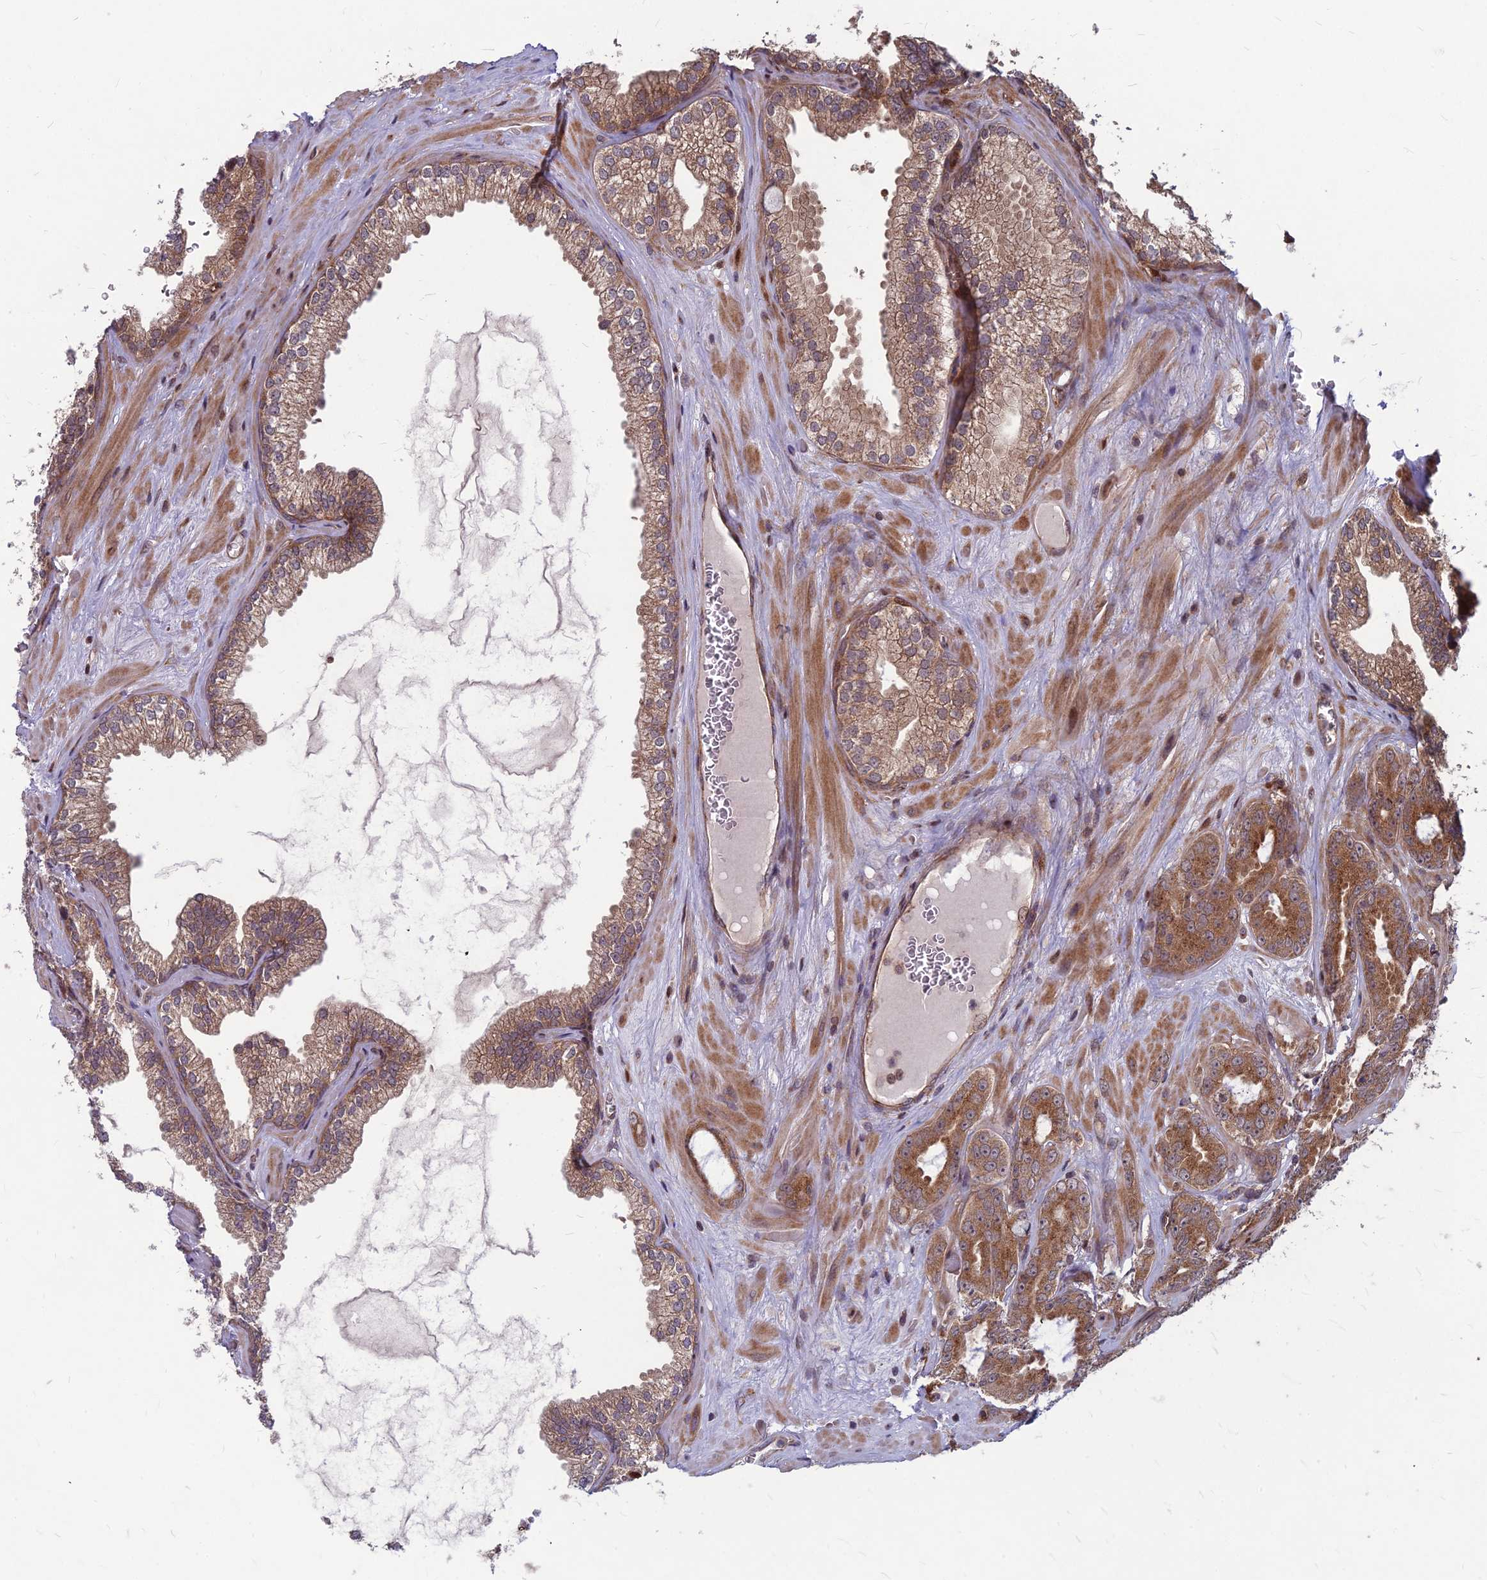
{"staining": {"intensity": "moderate", "quantity": ">75%", "location": "cytoplasmic/membranous"}, "tissue": "prostate cancer", "cell_type": "Tumor cells", "image_type": "cancer", "snomed": [{"axis": "morphology", "description": "Adenocarcinoma, Low grade"}, {"axis": "topography", "description": "Prostate"}], "caption": "An image of human adenocarcinoma (low-grade) (prostate) stained for a protein exhibits moderate cytoplasmic/membranous brown staining in tumor cells.", "gene": "MFSD8", "patient": {"sex": "male", "age": 60}}